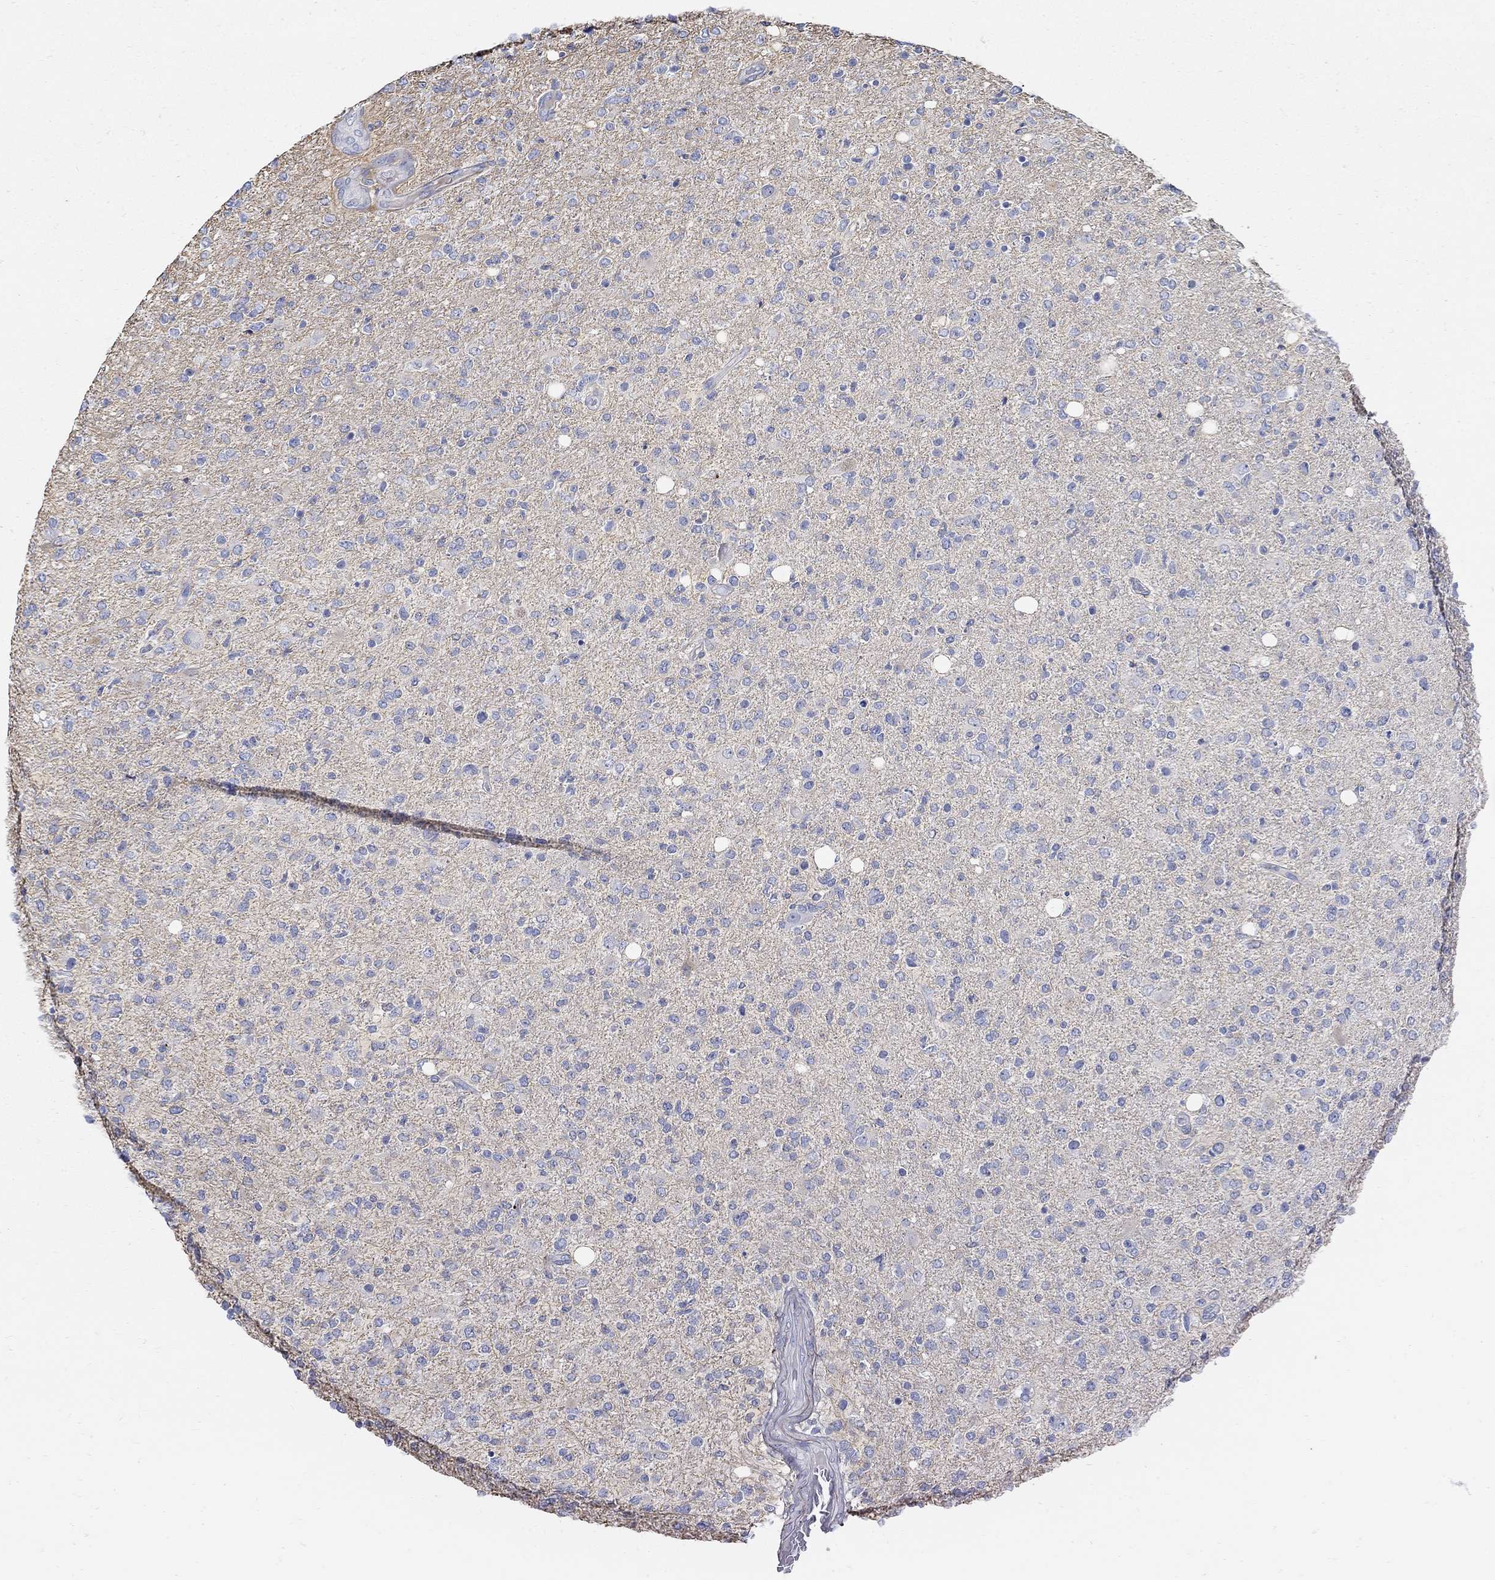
{"staining": {"intensity": "negative", "quantity": "none", "location": "none"}, "tissue": "glioma", "cell_type": "Tumor cells", "image_type": "cancer", "snomed": [{"axis": "morphology", "description": "Glioma, malignant, High grade"}, {"axis": "topography", "description": "Cerebral cortex"}], "caption": "The histopathology image exhibits no staining of tumor cells in glioma.", "gene": "TGFBI", "patient": {"sex": "male", "age": 70}}